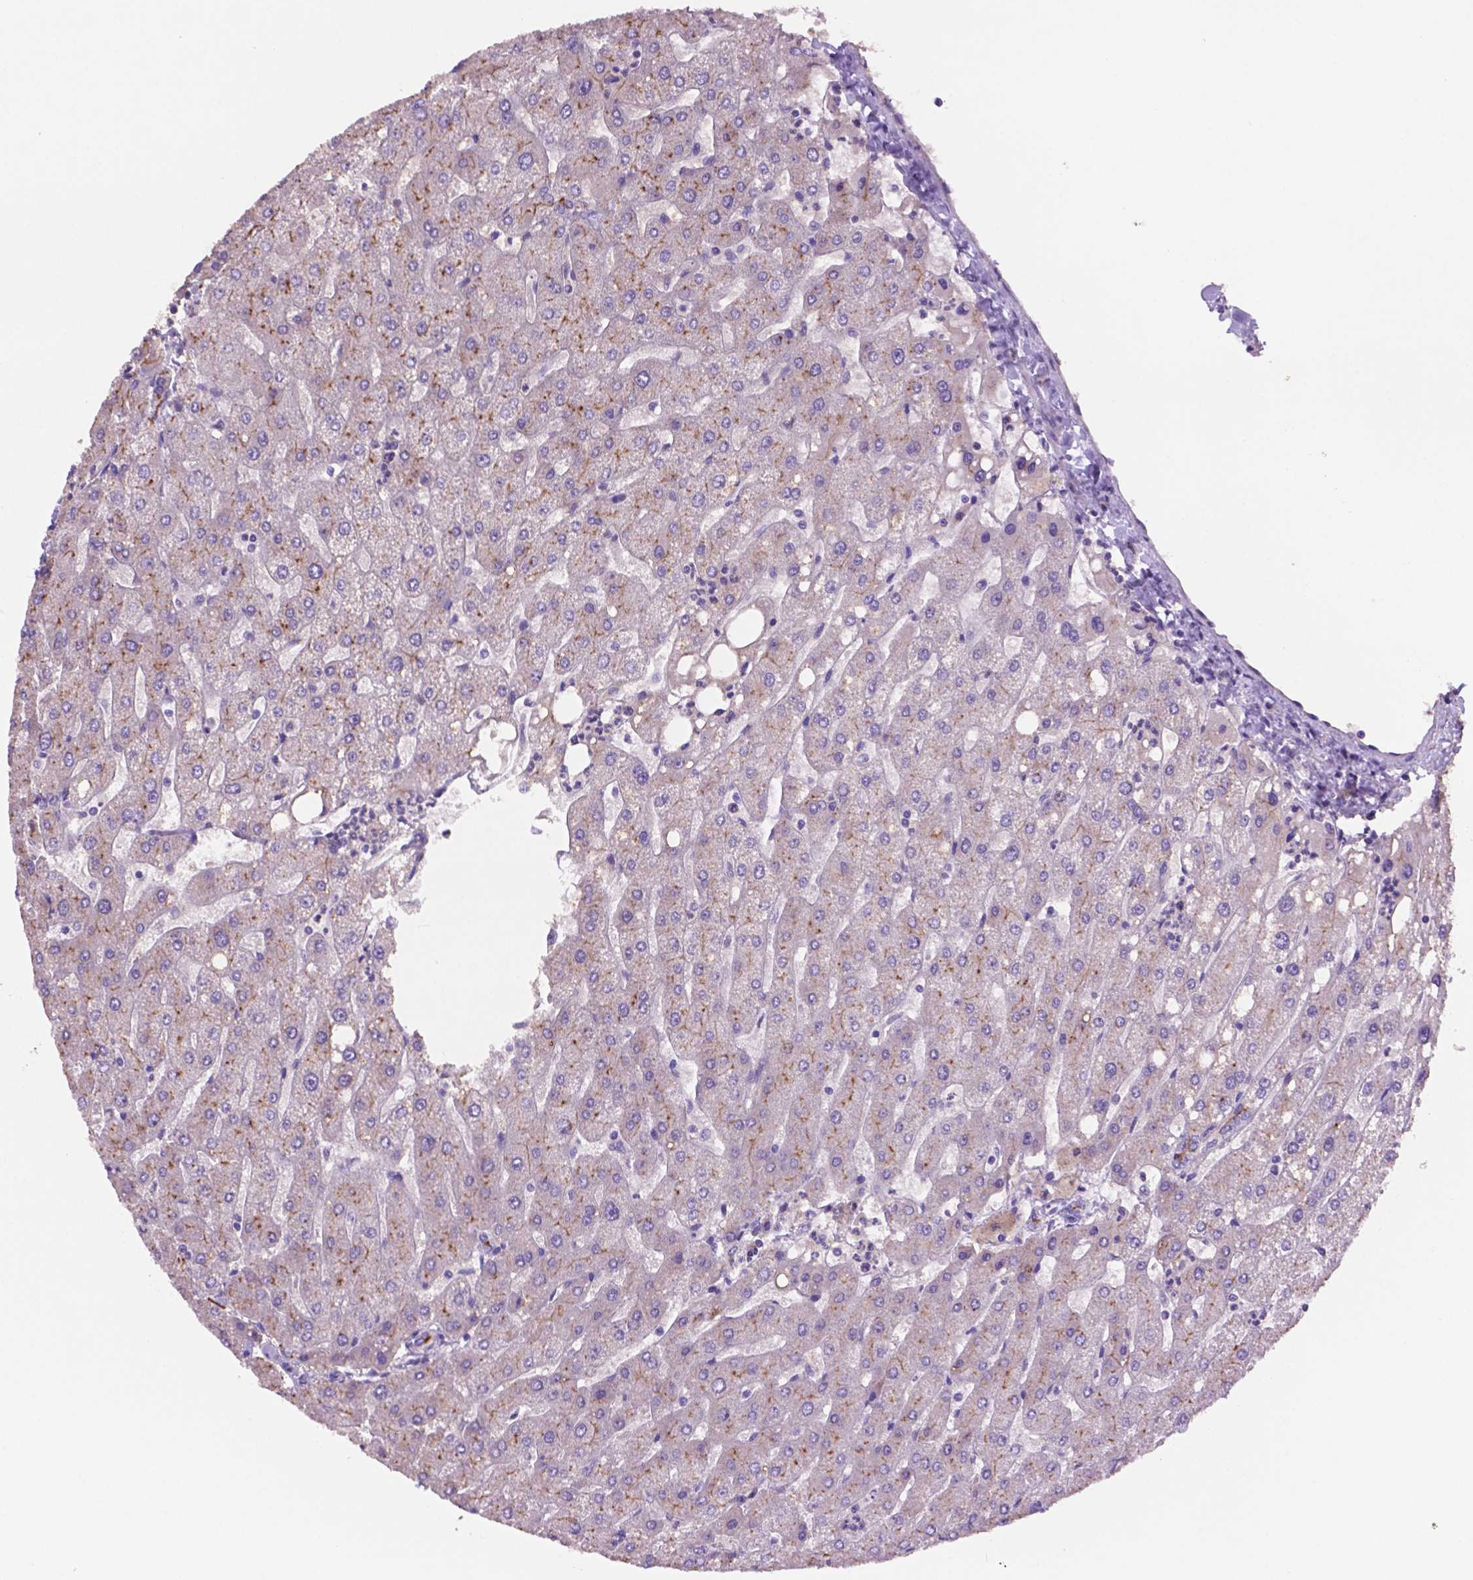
{"staining": {"intensity": "moderate", "quantity": "<25%", "location": "cytoplasmic/membranous"}, "tissue": "liver", "cell_type": "Cholangiocytes", "image_type": "normal", "snomed": [{"axis": "morphology", "description": "Normal tissue, NOS"}, {"axis": "topography", "description": "Liver"}], "caption": "Benign liver was stained to show a protein in brown. There is low levels of moderate cytoplasmic/membranous expression in about <25% of cholangiocytes.", "gene": "PRPS2", "patient": {"sex": "male", "age": 67}}